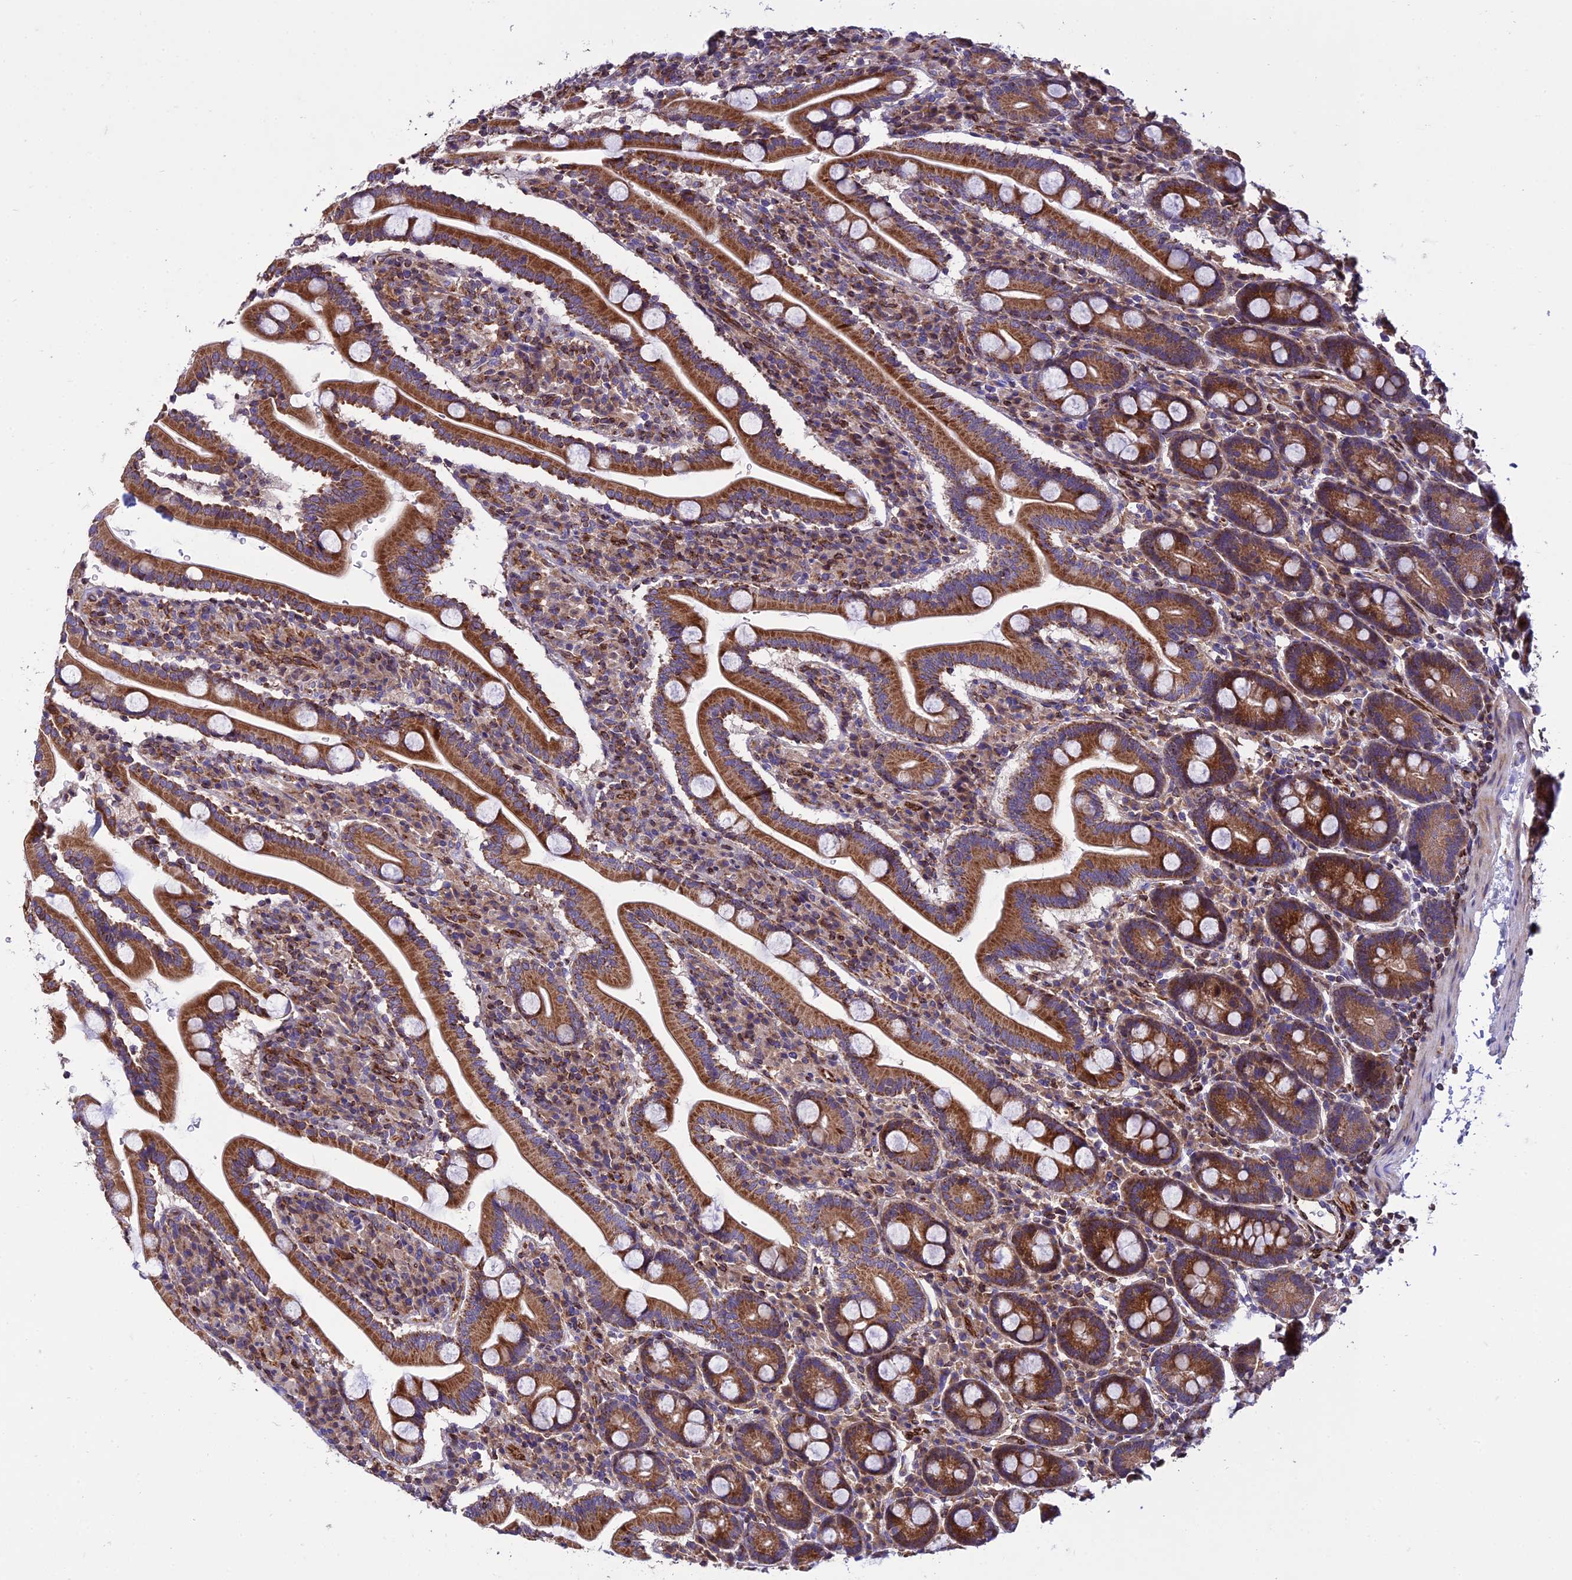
{"staining": {"intensity": "strong", "quantity": ">75%", "location": "cytoplasmic/membranous"}, "tissue": "duodenum", "cell_type": "Glandular cells", "image_type": "normal", "snomed": [{"axis": "morphology", "description": "Normal tissue, NOS"}, {"axis": "topography", "description": "Duodenum"}], "caption": "This micrograph demonstrates immunohistochemistry (IHC) staining of unremarkable duodenum, with high strong cytoplasmic/membranous expression in about >75% of glandular cells.", "gene": "GIMAP1", "patient": {"sex": "male", "age": 35}}